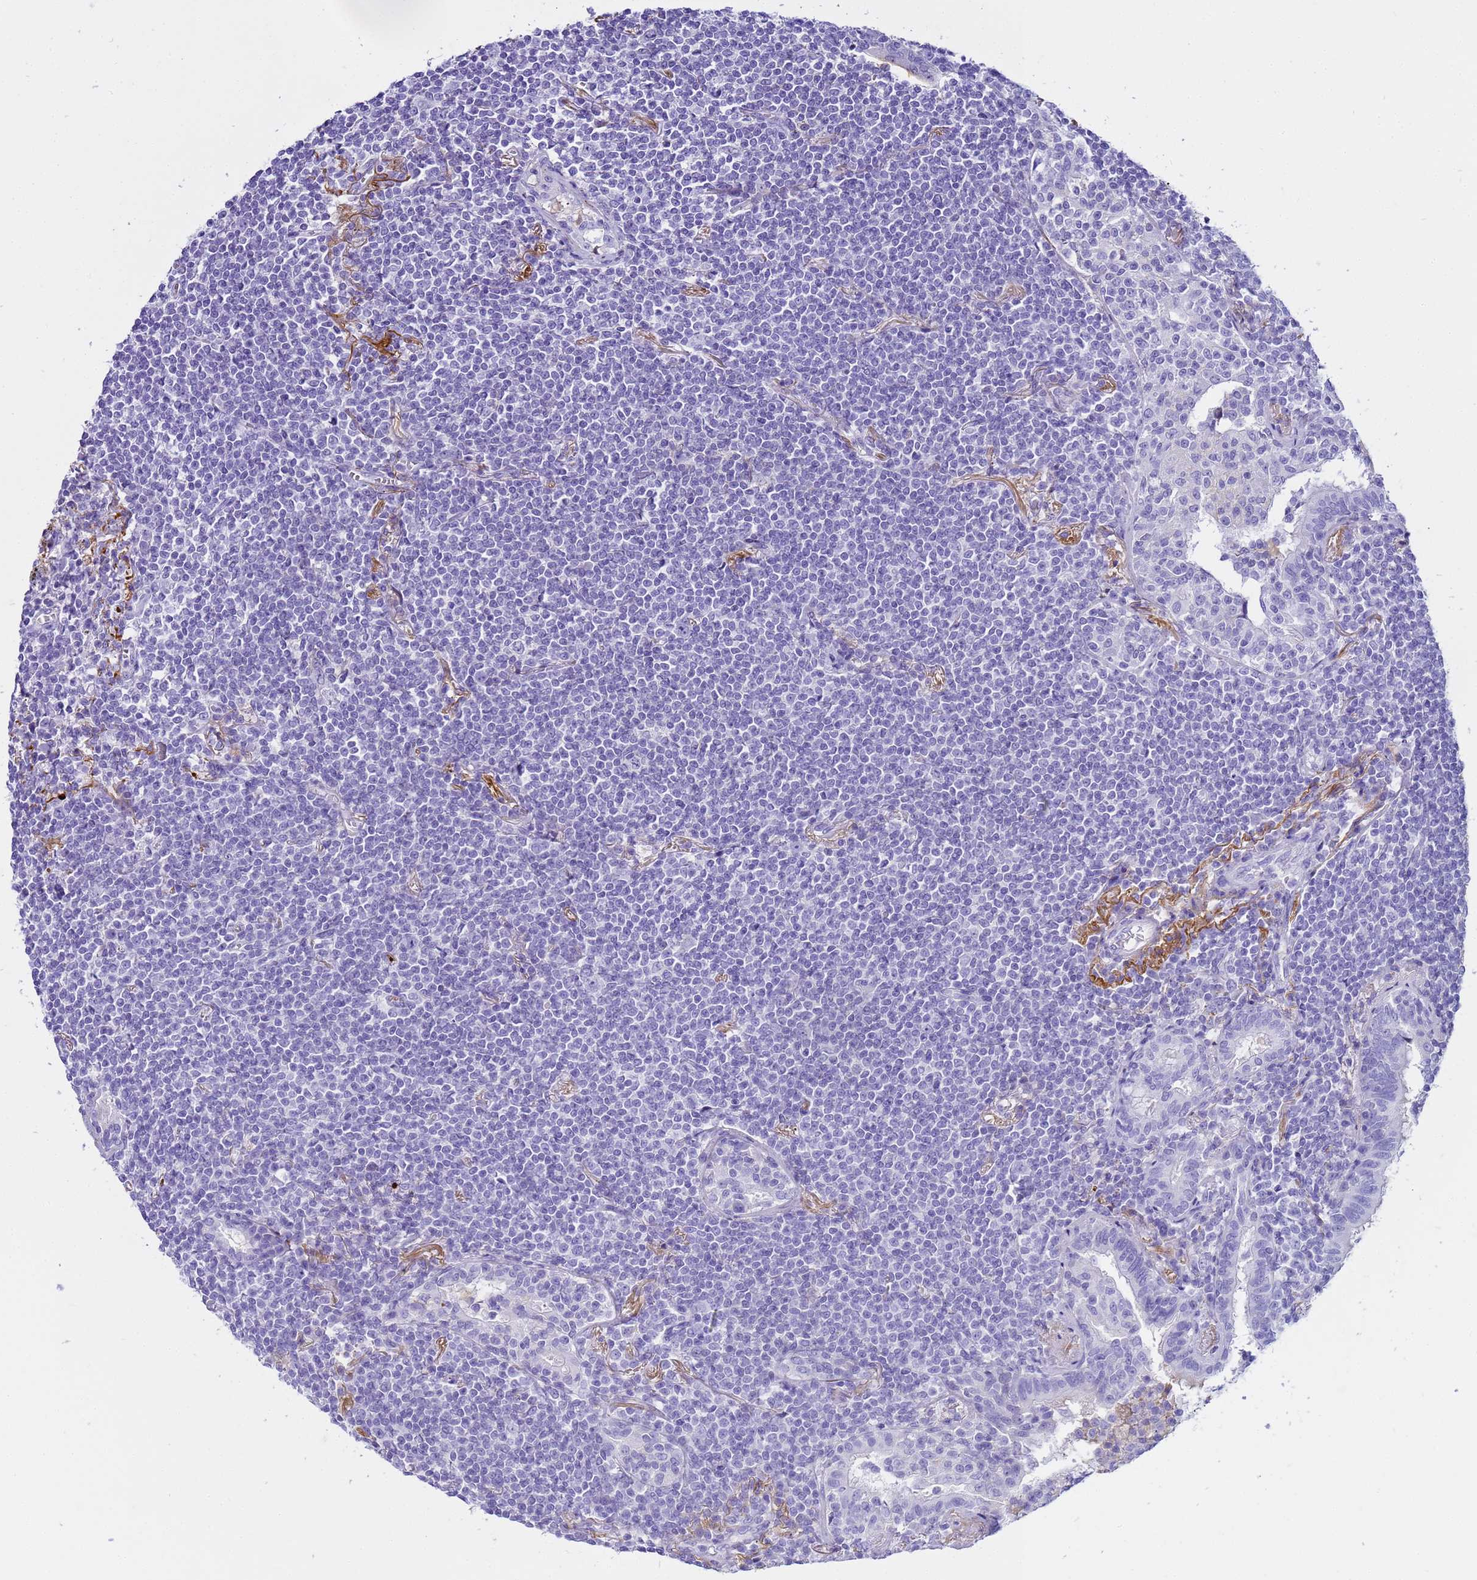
{"staining": {"intensity": "negative", "quantity": "none", "location": "none"}, "tissue": "lymphoma", "cell_type": "Tumor cells", "image_type": "cancer", "snomed": [{"axis": "morphology", "description": "Malignant lymphoma, non-Hodgkin's type, Low grade"}, {"axis": "topography", "description": "Lung"}], "caption": "Immunohistochemical staining of lymphoma exhibits no significant positivity in tumor cells.", "gene": "CFHR2", "patient": {"sex": "female", "age": 71}}